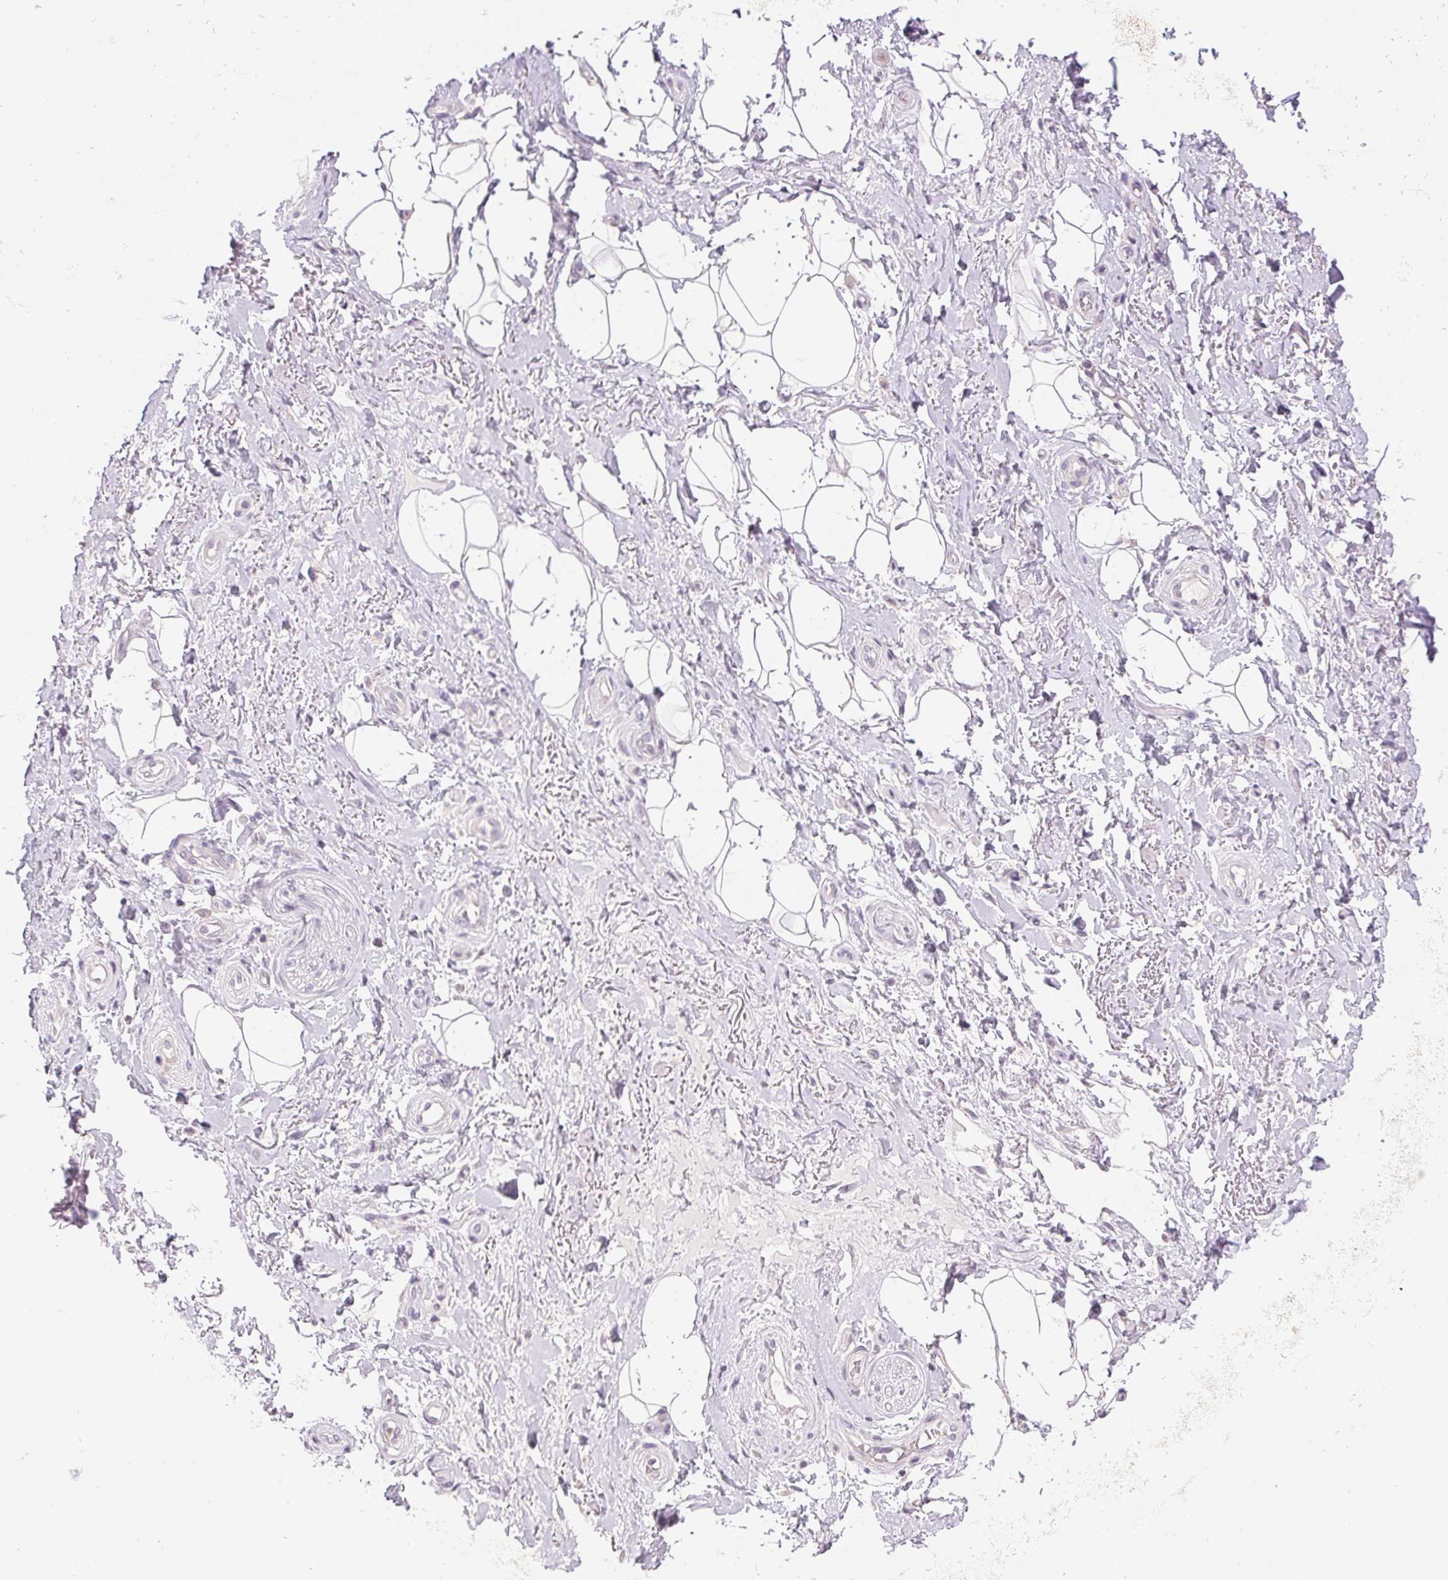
{"staining": {"intensity": "negative", "quantity": "none", "location": "none"}, "tissue": "adipose tissue", "cell_type": "Adipocytes", "image_type": "normal", "snomed": [{"axis": "morphology", "description": "Normal tissue, NOS"}, {"axis": "topography", "description": "Anal"}, {"axis": "topography", "description": "Peripheral nerve tissue"}], "caption": "Immunohistochemistry (IHC) of unremarkable adipose tissue exhibits no positivity in adipocytes. (DAB (3,3'-diaminobenzidine) immunohistochemistry (IHC) visualized using brightfield microscopy, high magnification).", "gene": "SPACA9", "patient": {"sex": "male", "age": 53}}